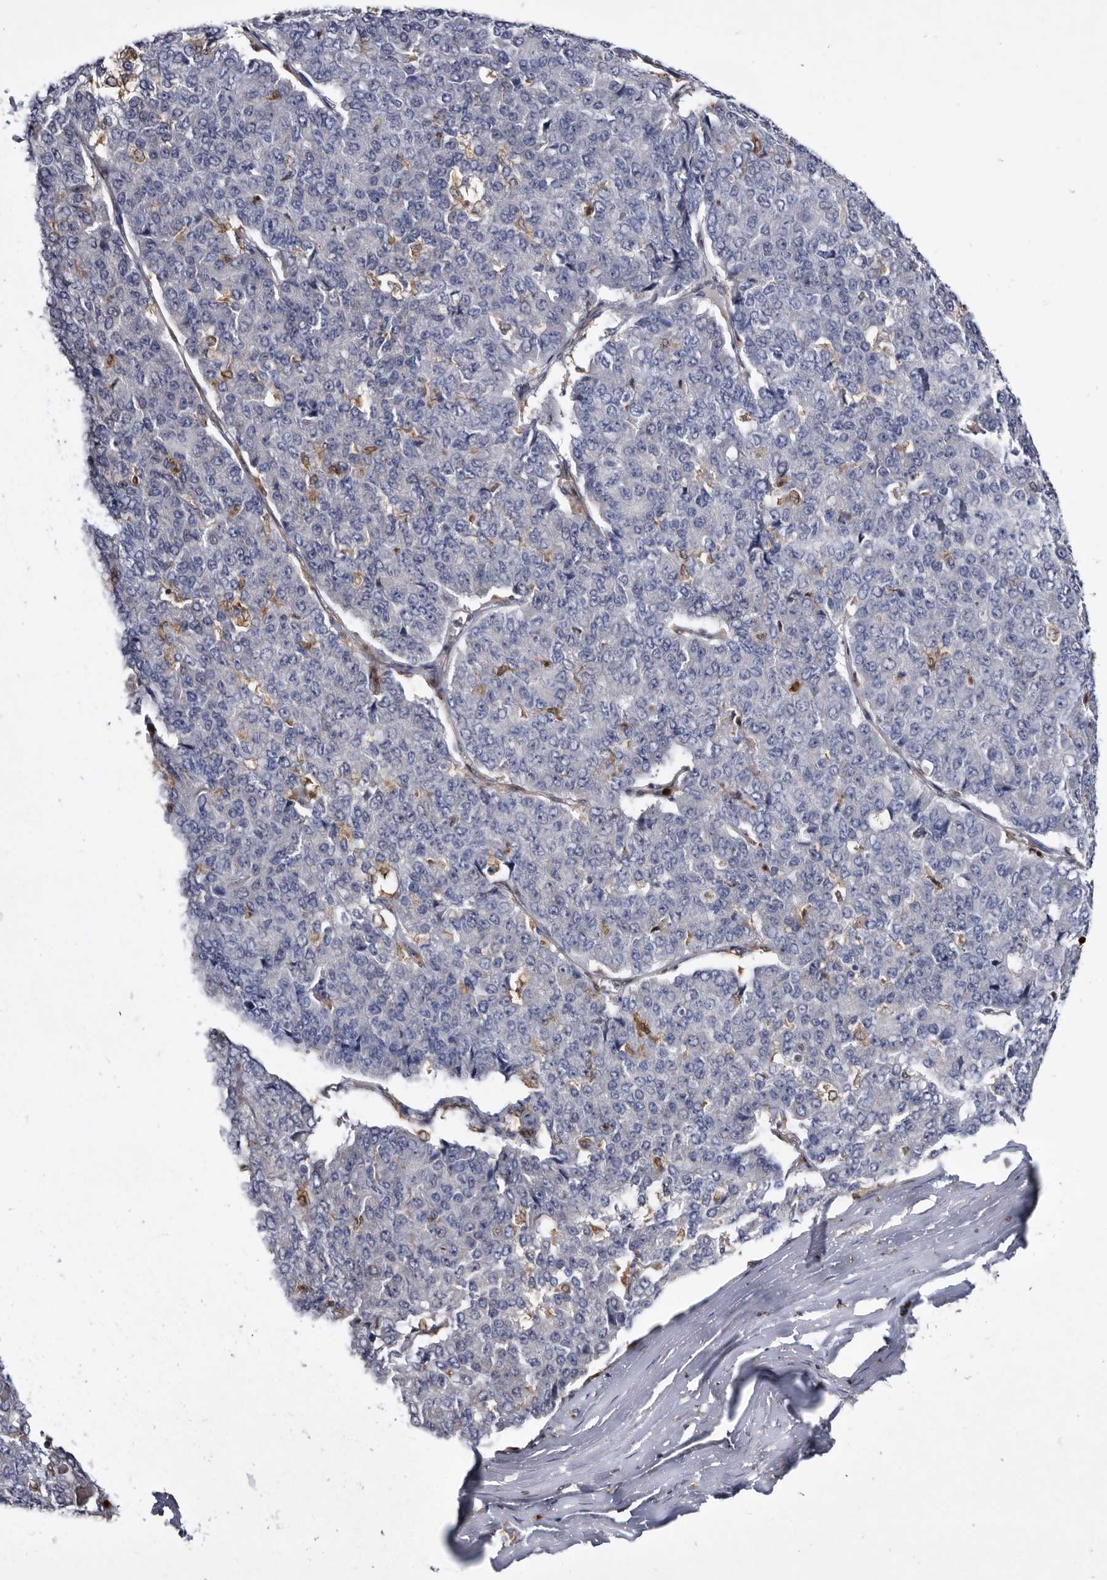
{"staining": {"intensity": "negative", "quantity": "none", "location": "none"}, "tissue": "pancreatic cancer", "cell_type": "Tumor cells", "image_type": "cancer", "snomed": [{"axis": "morphology", "description": "Adenocarcinoma, NOS"}, {"axis": "topography", "description": "Pancreas"}], "caption": "A histopathology image of human adenocarcinoma (pancreatic) is negative for staining in tumor cells.", "gene": "SERPINB8", "patient": {"sex": "male", "age": 50}}